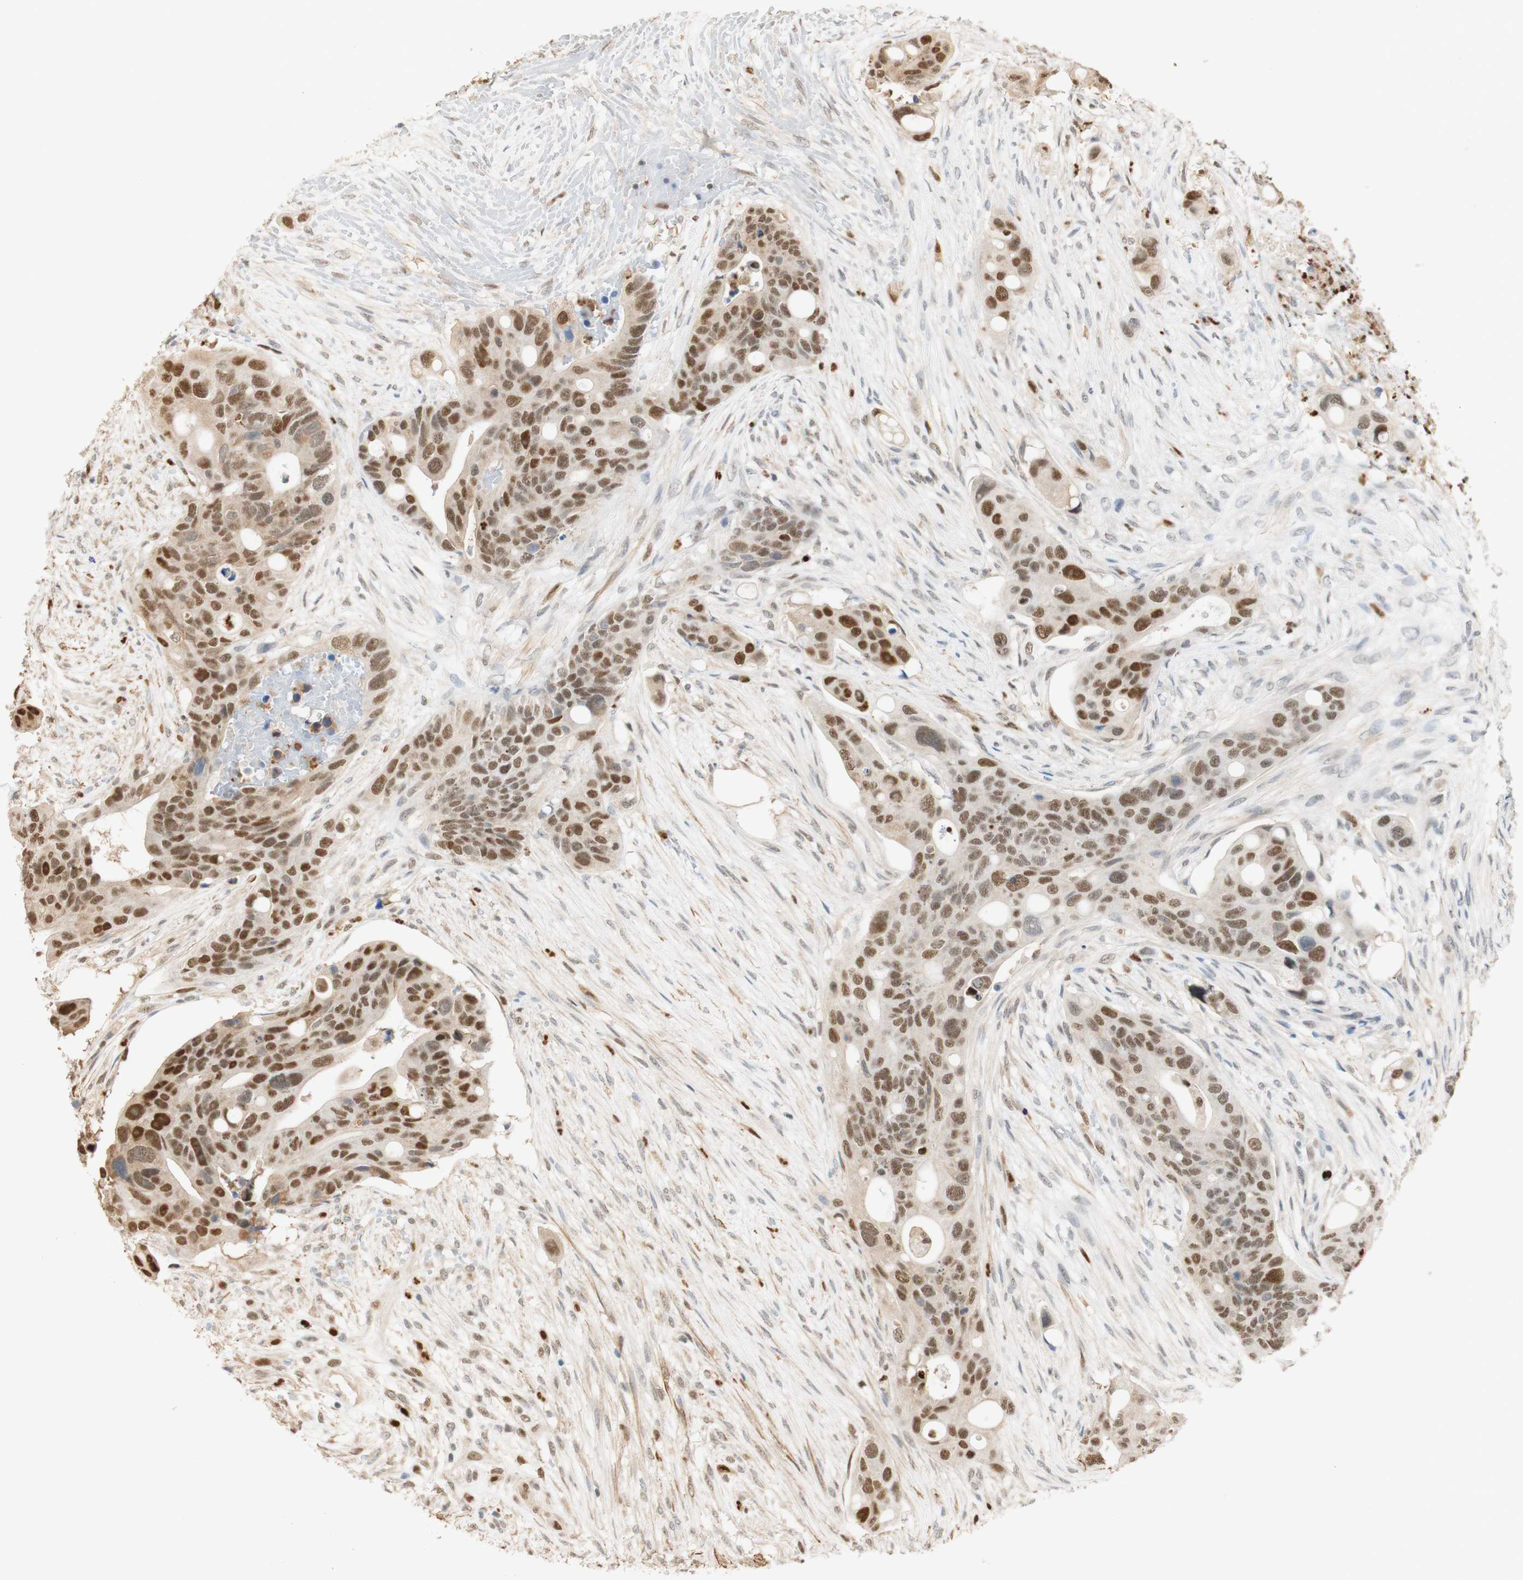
{"staining": {"intensity": "moderate", "quantity": ">75%", "location": "cytoplasmic/membranous,nuclear"}, "tissue": "colorectal cancer", "cell_type": "Tumor cells", "image_type": "cancer", "snomed": [{"axis": "morphology", "description": "Adenocarcinoma, NOS"}, {"axis": "topography", "description": "Colon"}], "caption": "The histopathology image demonstrates staining of adenocarcinoma (colorectal), revealing moderate cytoplasmic/membranous and nuclear protein positivity (brown color) within tumor cells. (DAB IHC, brown staining for protein, blue staining for nuclei).", "gene": "MAP3K4", "patient": {"sex": "female", "age": 57}}